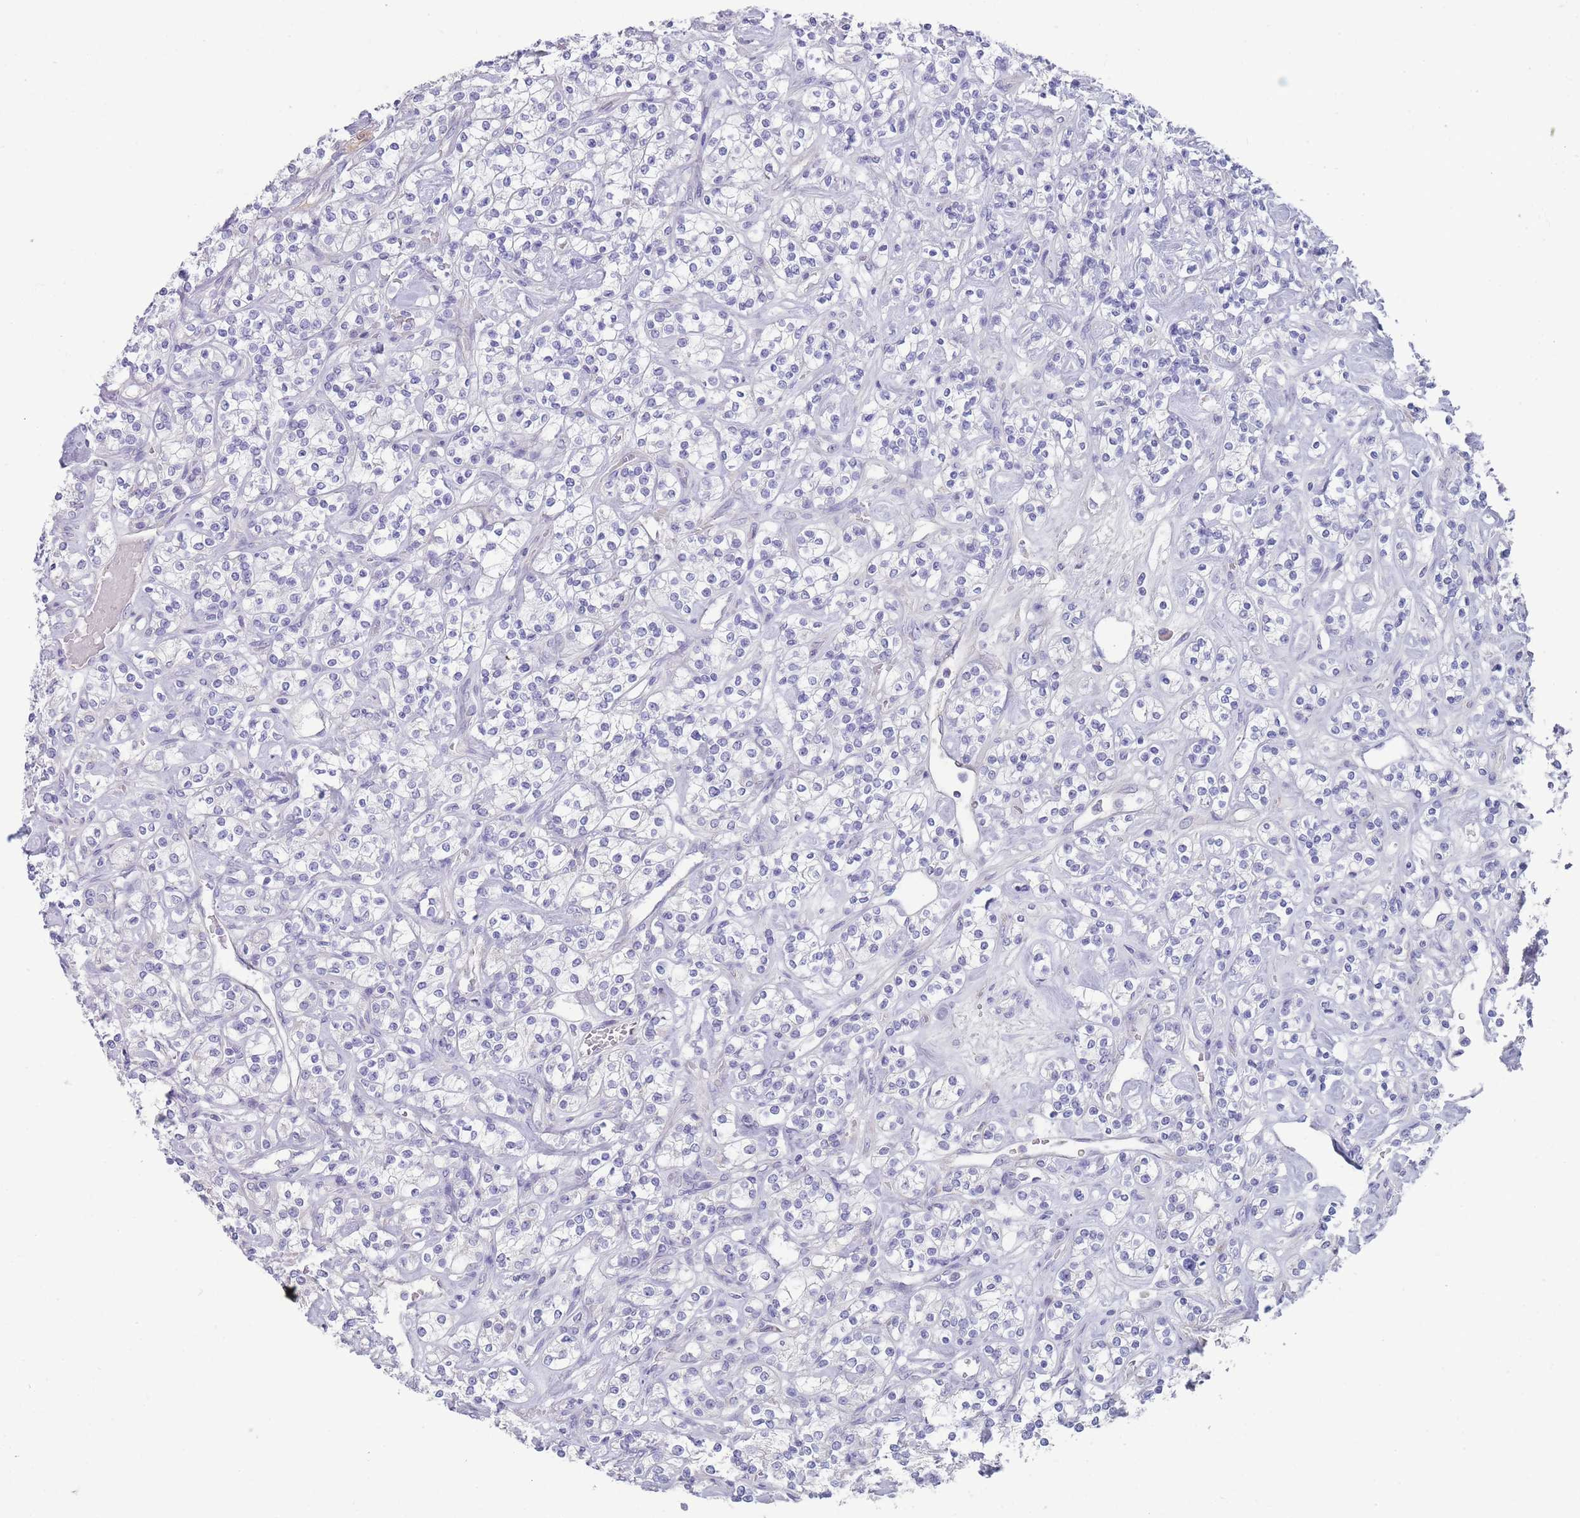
{"staining": {"intensity": "negative", "quantity": "none", "location": "none"}, "tissue": "renal cancer", "cell_type": "Tumor cells", "image_type": "cancer", "snomed": [{"axis": "morphology", "description": "Adenocarcinoma, NOS"}, {"axis": "topography", "description": "Kidney"}], "caption": "A micrograph of human renal cancer is negative for staining in tumor cells.", "gene": "MRPS14", "patient": {"sex": "male", "age": 77}}